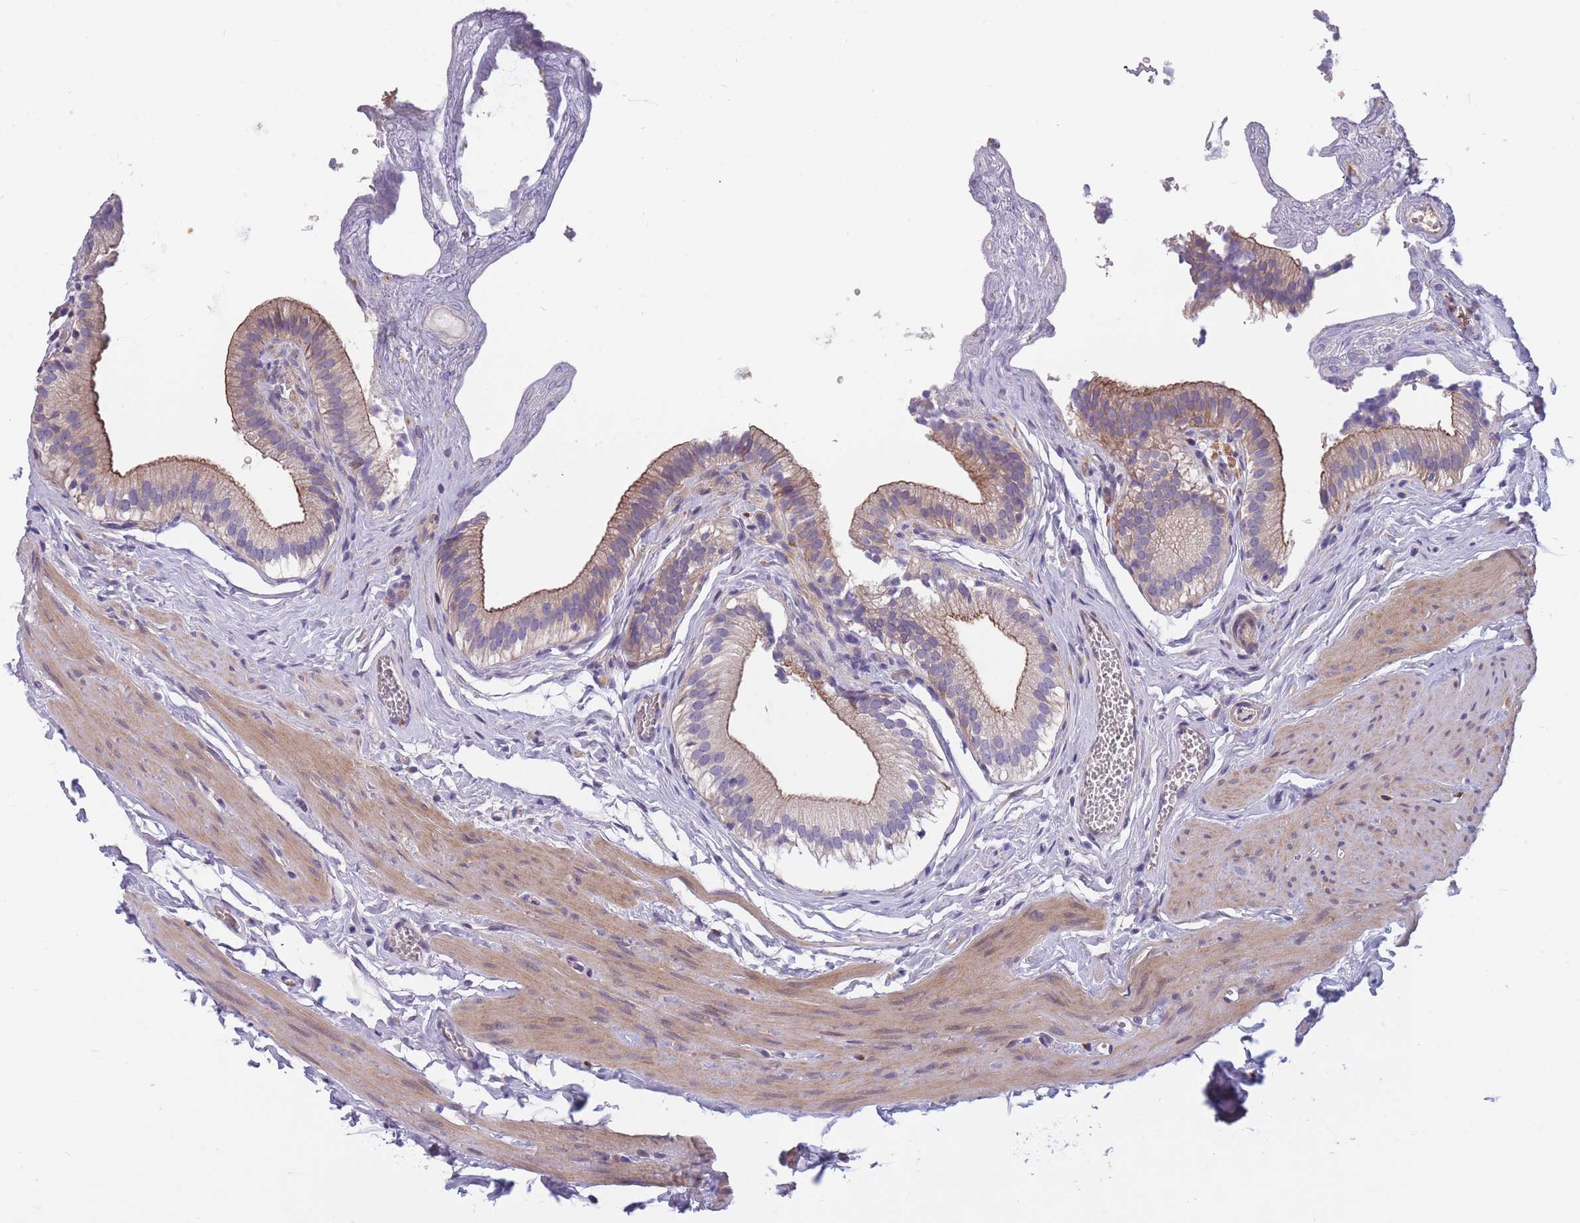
{"staining": {"intensity": "moderate", "quantity": "25%-75%", "location": "cytoplasmic/membranous"}, "tissue": "gallbladder", "cell_type": "Glandular cells", "image_type": "normal", "snomed": [{"axis": "morphology", "description": "Normal tissue, NOS"}, {"axis": "topography", "description": "Gallbladder"}], "caption": "Gallbladder stained with DAB immunohistochemistry (IHC) exhibits medium levels of moderate cytoplasmic/membranous staining in about 25%-75% of glandular cells. Using DAB (brown) and hematoxylin (blue) stains, captured at high magnification using brightfield microscopy.", "gene": "FAM83F", "patient": {"sex": "female", "age": 54}}